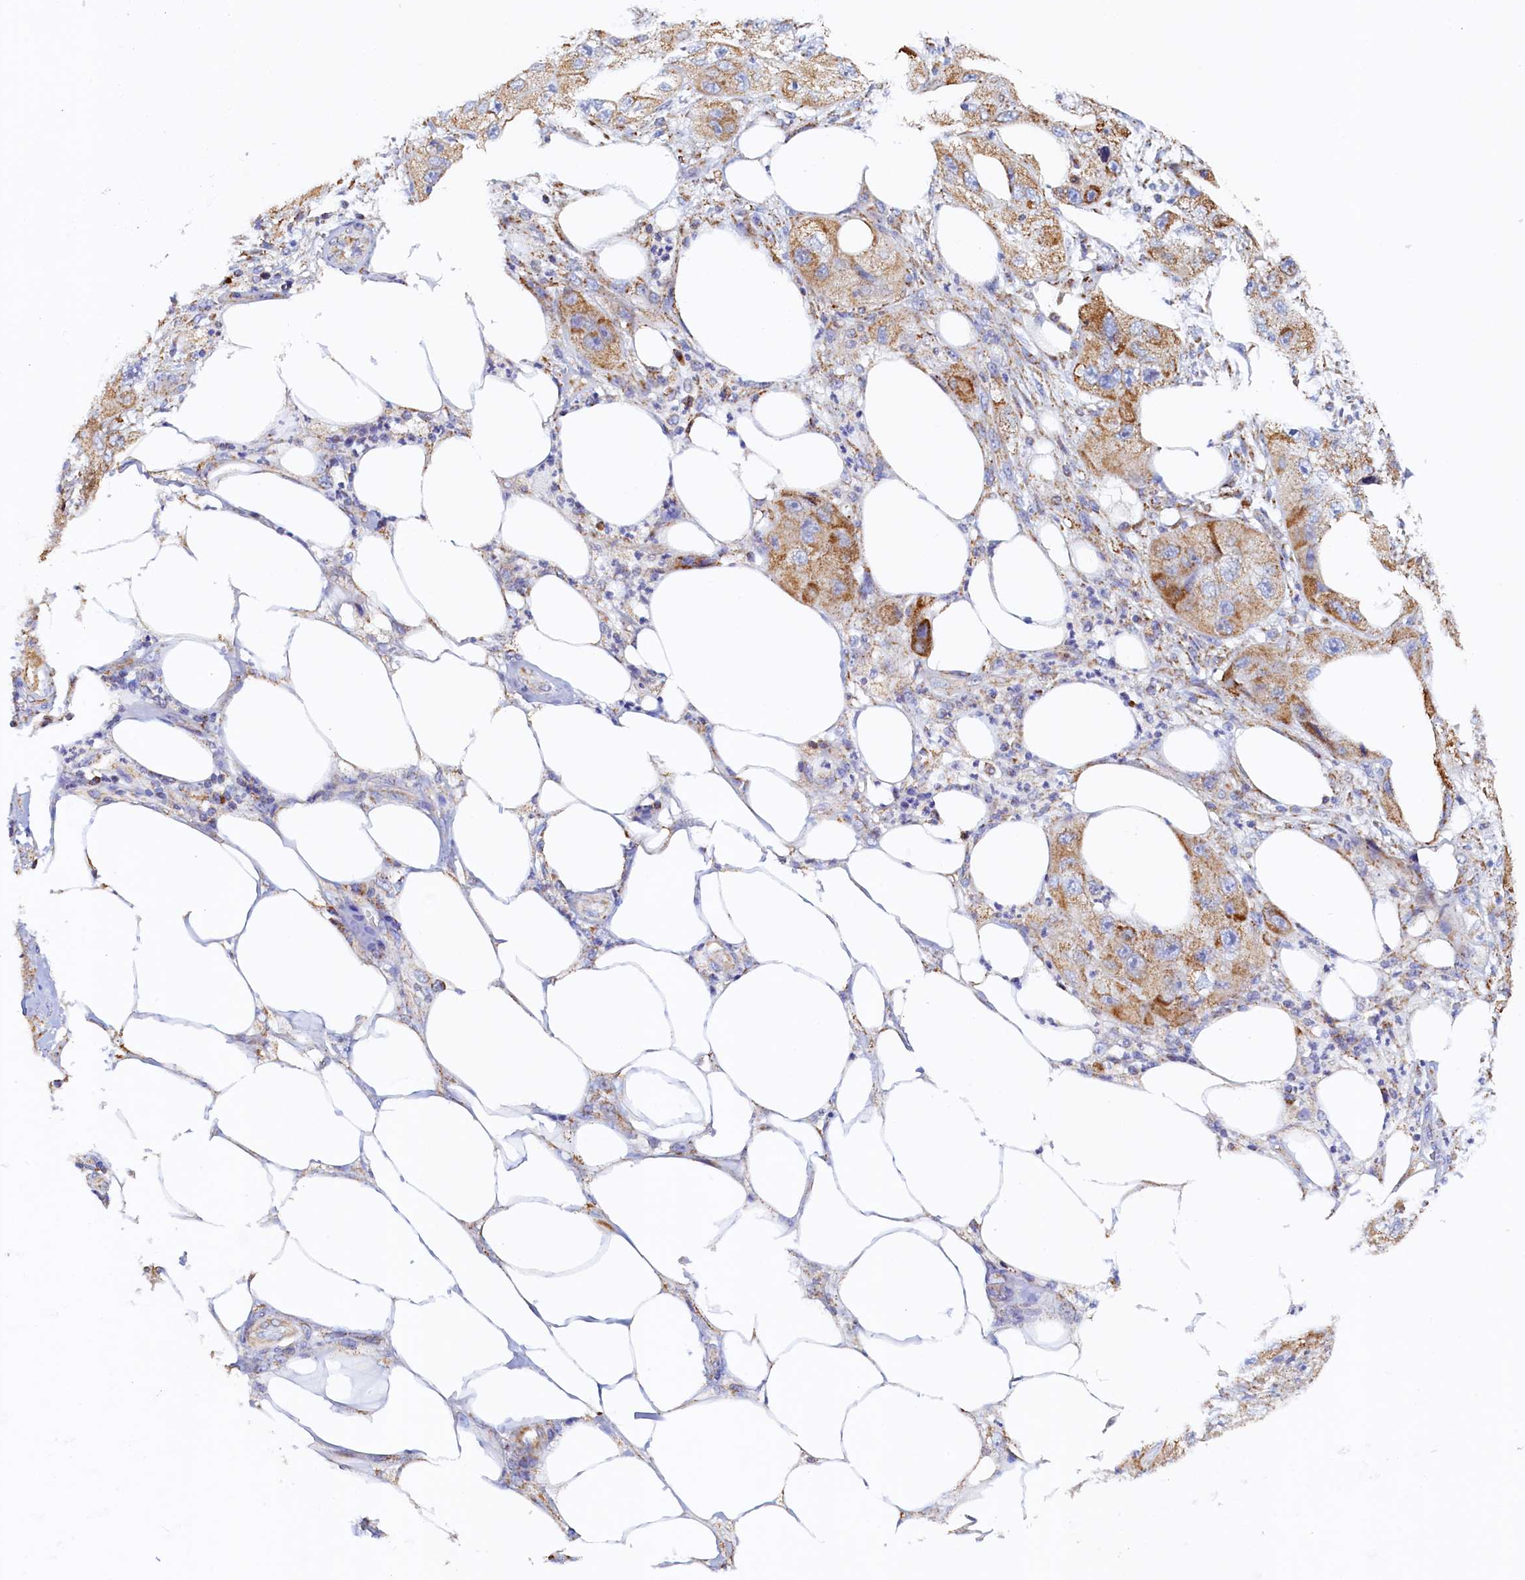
{"staining": {"intensity": "moderate", "quantity": "25%-75%", "location": "cytoplasmic/membranous"}, "tissue": "skin cancer", "cell_type": "Tumor cells", "image_type": "cancer", "snomed": [{"axis": "morphology", "description": "Squamous cell carcinoma, NOS"}, {"axis": "topography", "description": "Skin"}, {"axis": "topography", "description": "Subcutis"}], "caption": "The histopathology image demonstrates immunohistochemical staining of skin cancer (squamous cell carcinoma). There is moderate cytoplasmic/membranous positivity is appreciated in about 25%-75% of tumor cells. (DAB IHC with brightfield microscopy, high magnification).", "gene": "POC1A", "patient": {"sex": "male", "age": 73}}